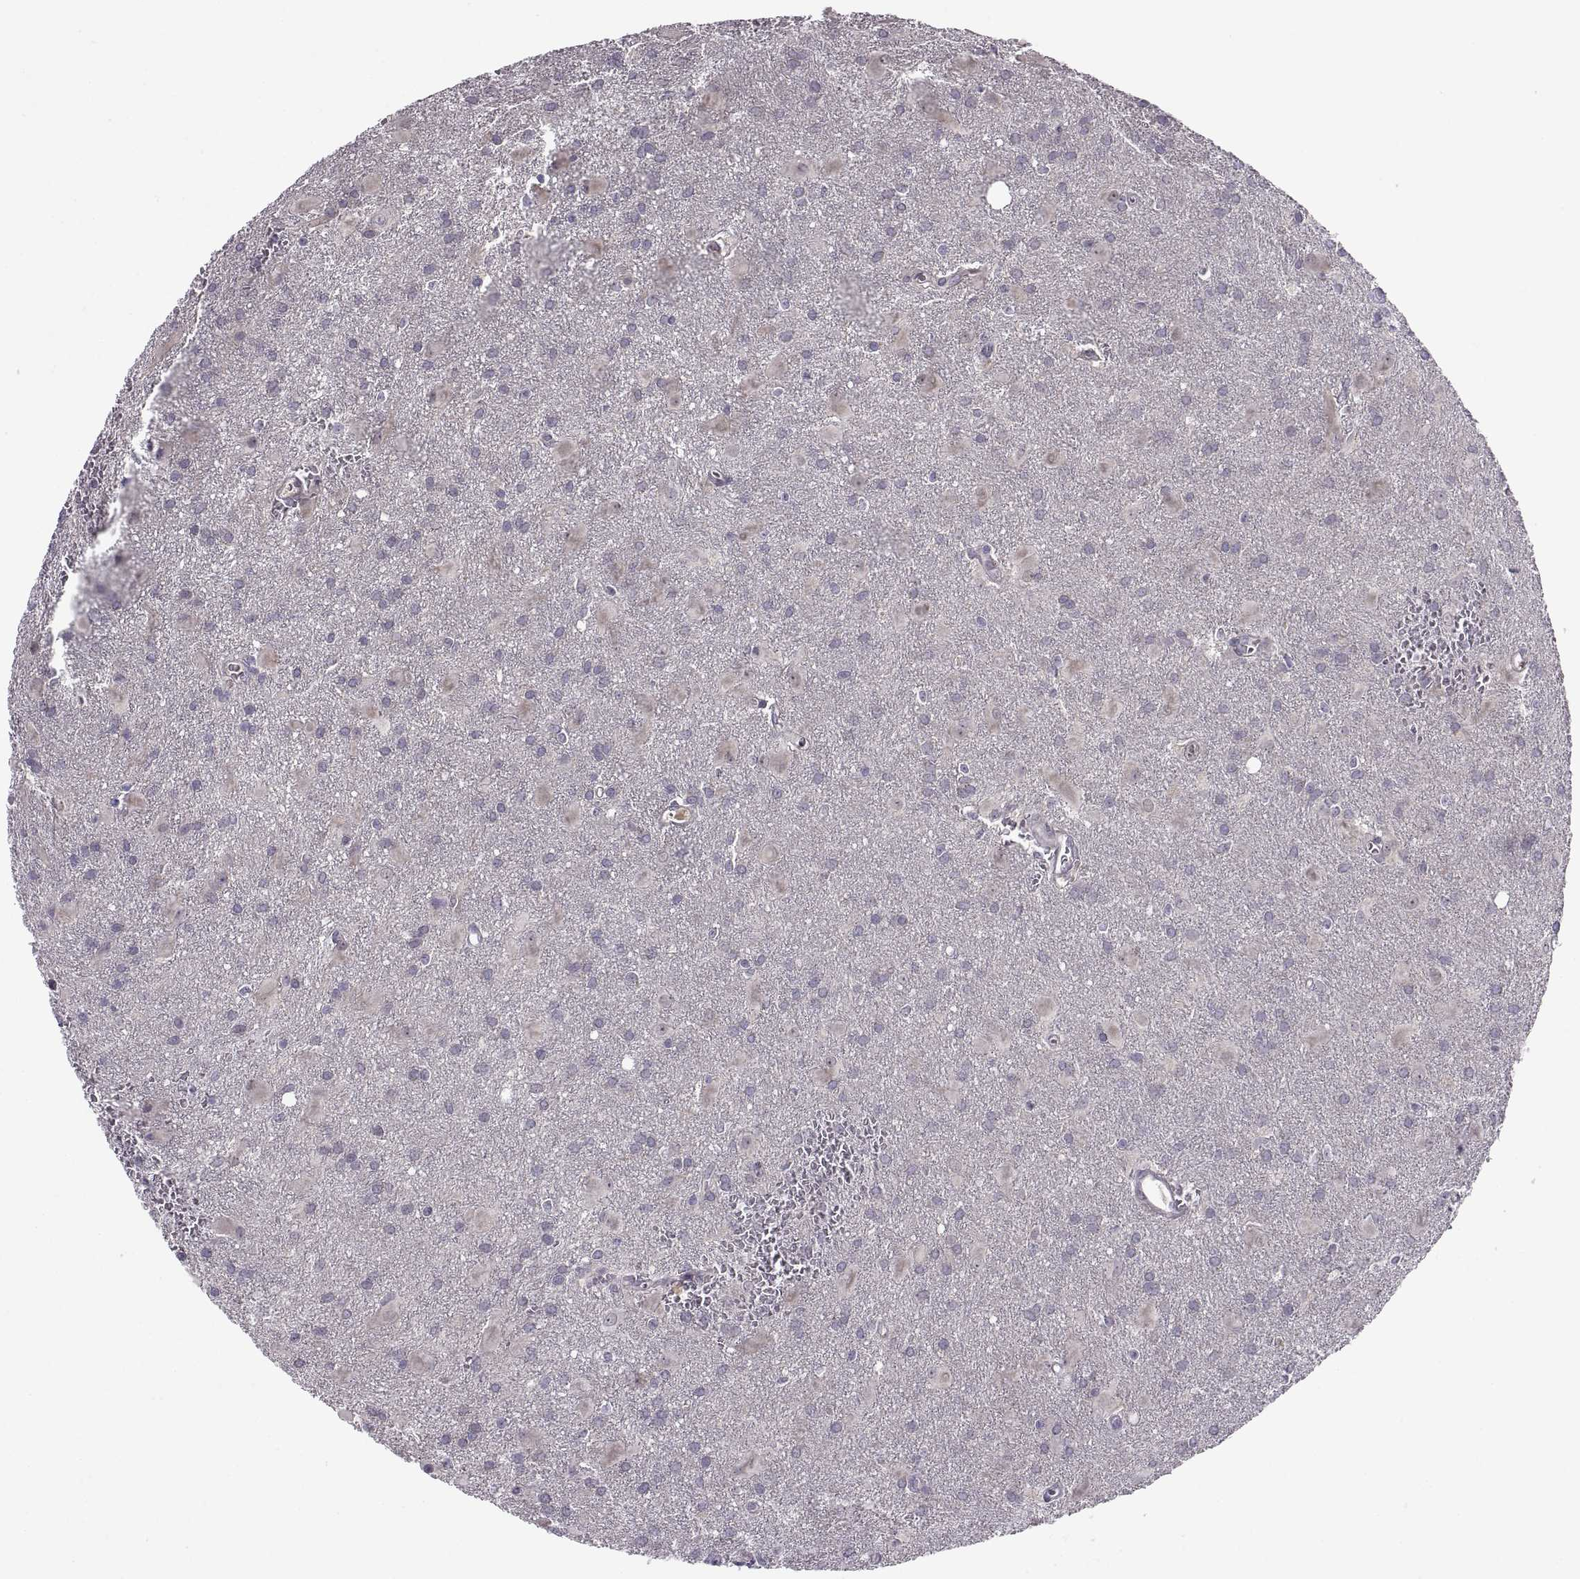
{"staining": {"intensity": "negative", "quantity": "none", "location": "none"}, "tissue": "glioma", "cell_type": "Tumor cells", "image_type": "cancer", "snomed": [{"axis": "morphology", "description": "Glioma, malignant, Low grade"}, {"axis": "topography", "description": "Brain"}], "caption": "This is an IHC image of human low-grade glioma (malignant). There is no positivity in tumor cells.", "gene": "ACSBG2", "patient": {"sex": "male", "age": 58}}